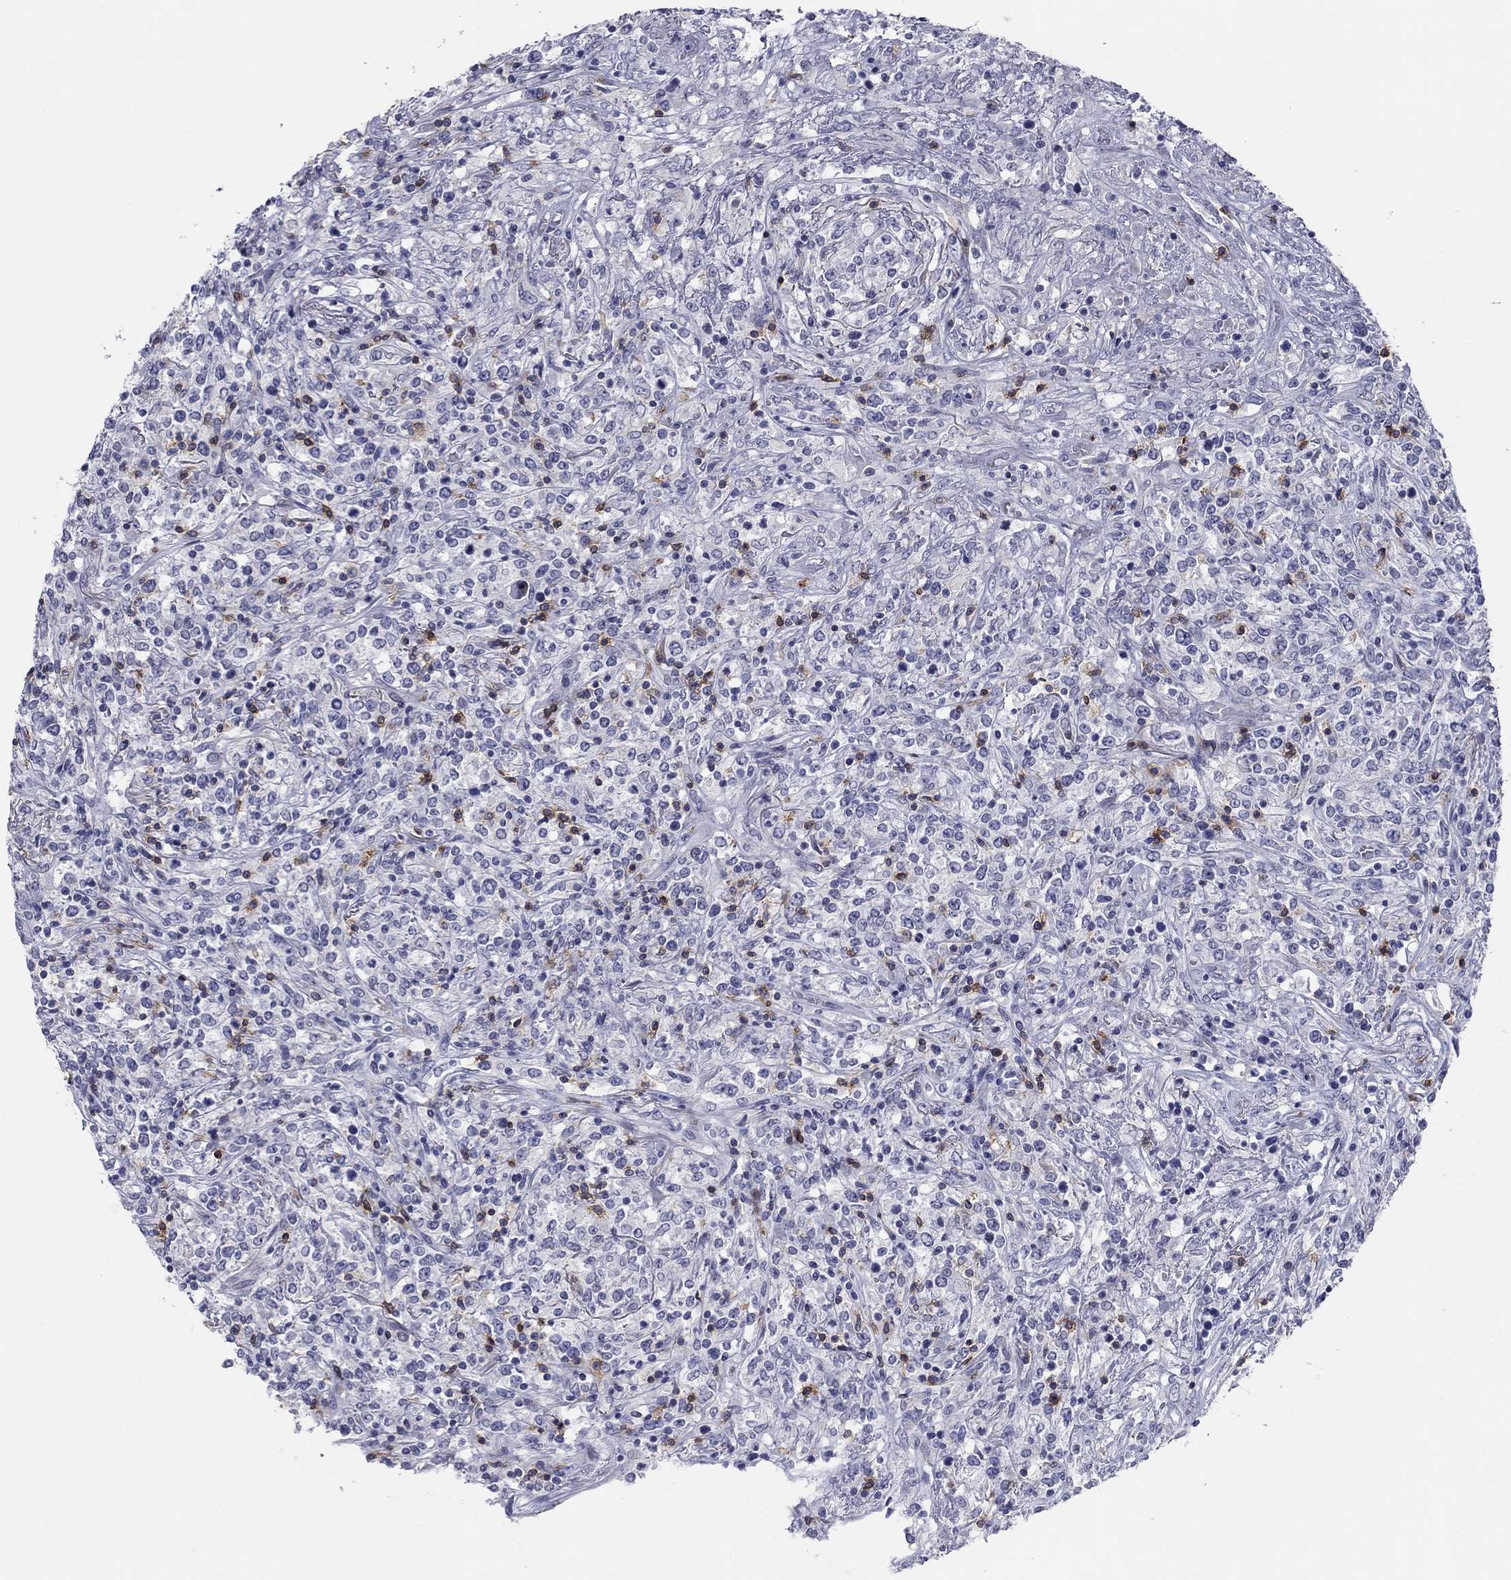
{"staining": {"intensity": "negative", "quantity": "none", "location": "none"}, "tissue": "lymphoma", "cell_type": "Tumor cells", "image_type": "cancer", "snomed": [{"axis": "morphology", "description": "Malignant lymphoma, non-Hodgkin's type, High grade"}, {"axis": "topography", "description": "Lung"}], "caption": "A photomicrograph of human high-grade malignant lymphoma, non-Hodgkin's type is negative for staining in tumor cells.", "gene": "ITGAE", "patient": {"sex": "male", "age": 79}}